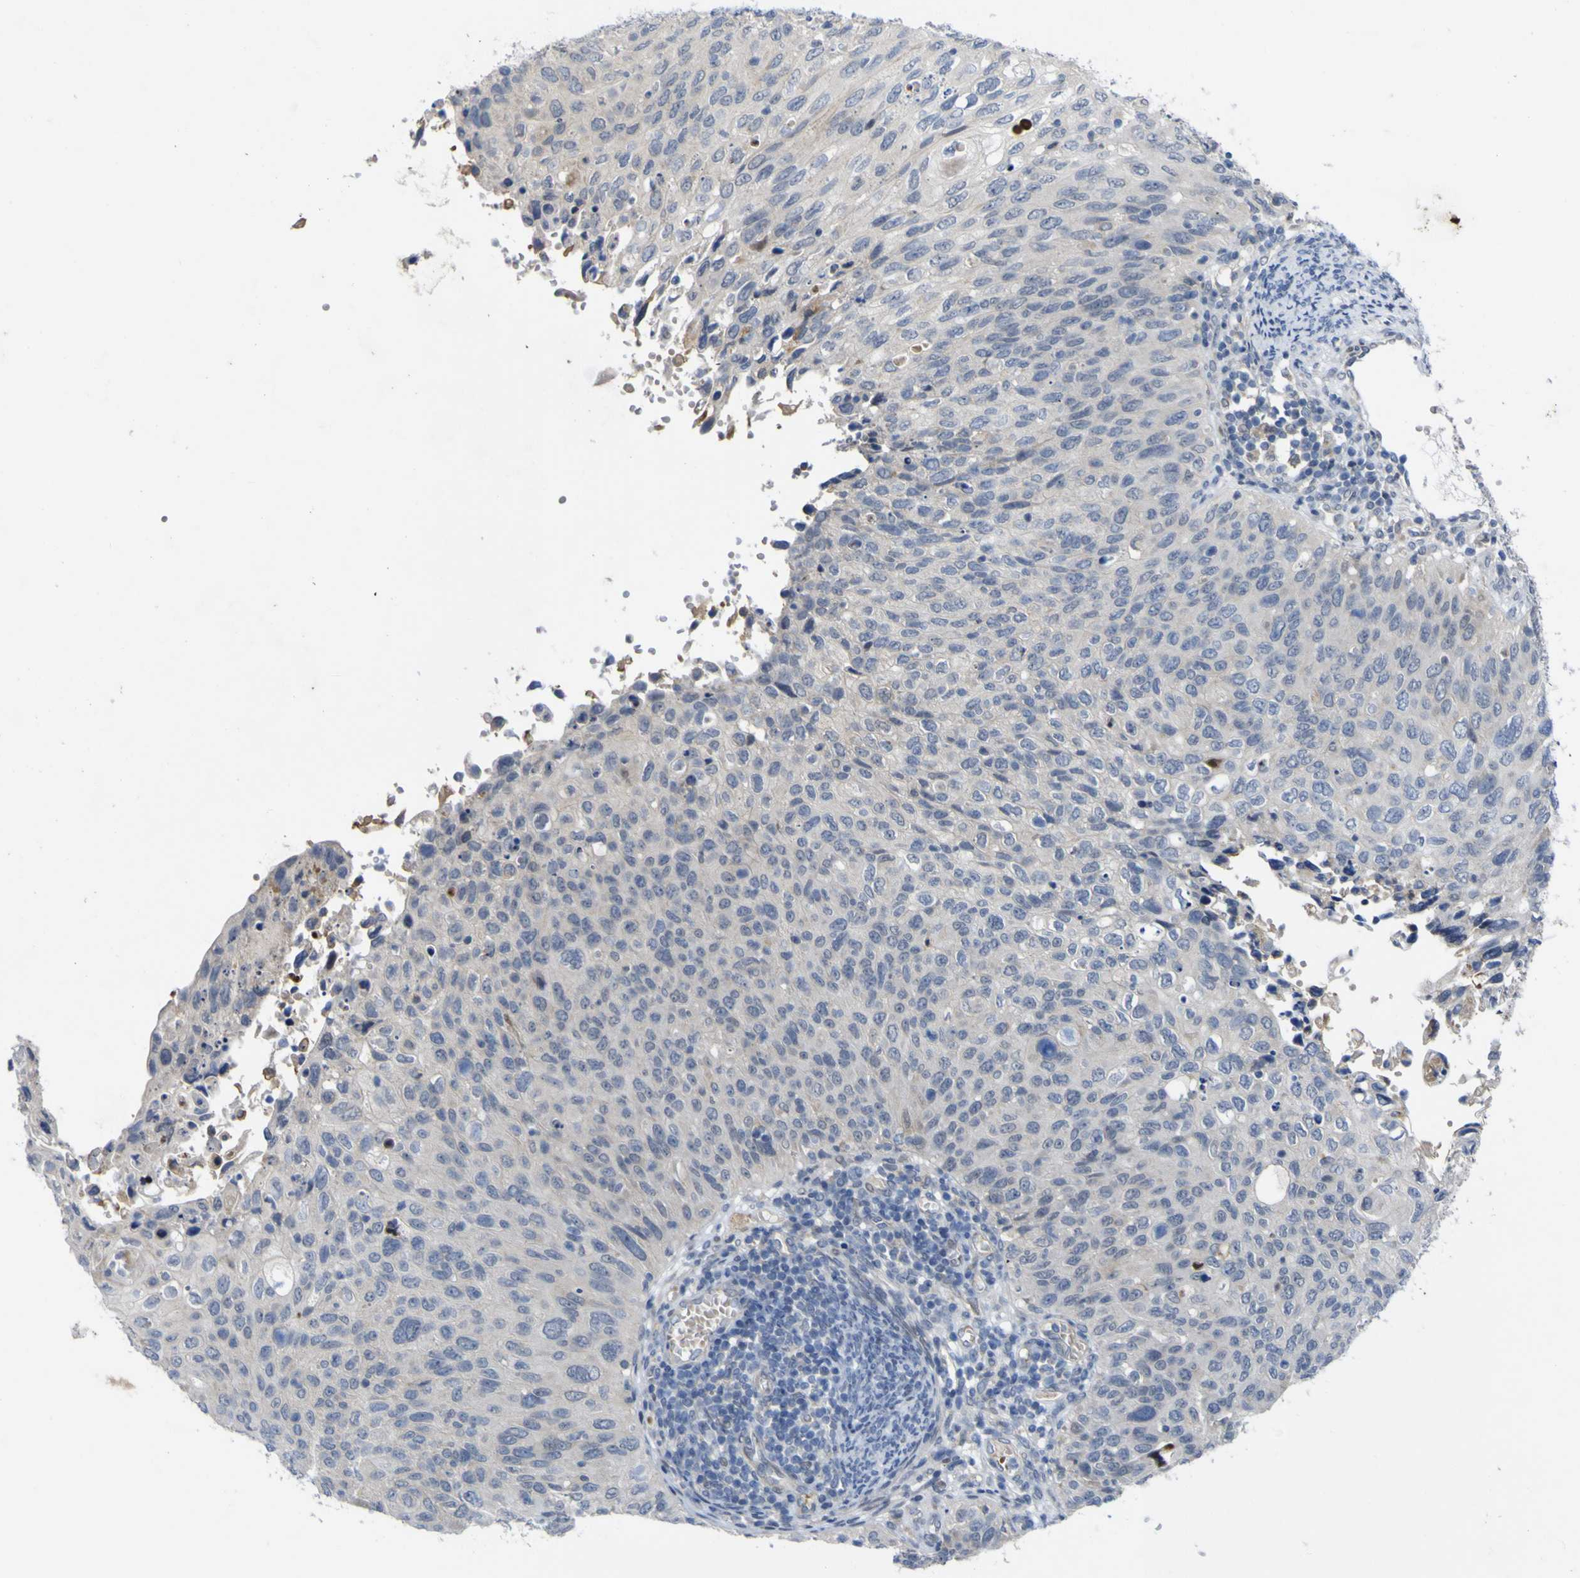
{"staining": {"intensity": "negative", "quantity": "none", "location": "none"}, "tissue": "cervical cancer", "cell_type": "Tumor cells", "image_type": "cancer", "snomed": [{"axis": "morphology", "description": "Squamous cell carcinoma, NOS"}, {"axis": "topography", "description": "Cervix"}], "caption": "Human cervical cancer (squamous cell carcinoma) stained for a protein using immunohistochemistry displays no staining in tumor cells.", "gene": "NAV1", "patient": {"sex": "female", "age": 70}}